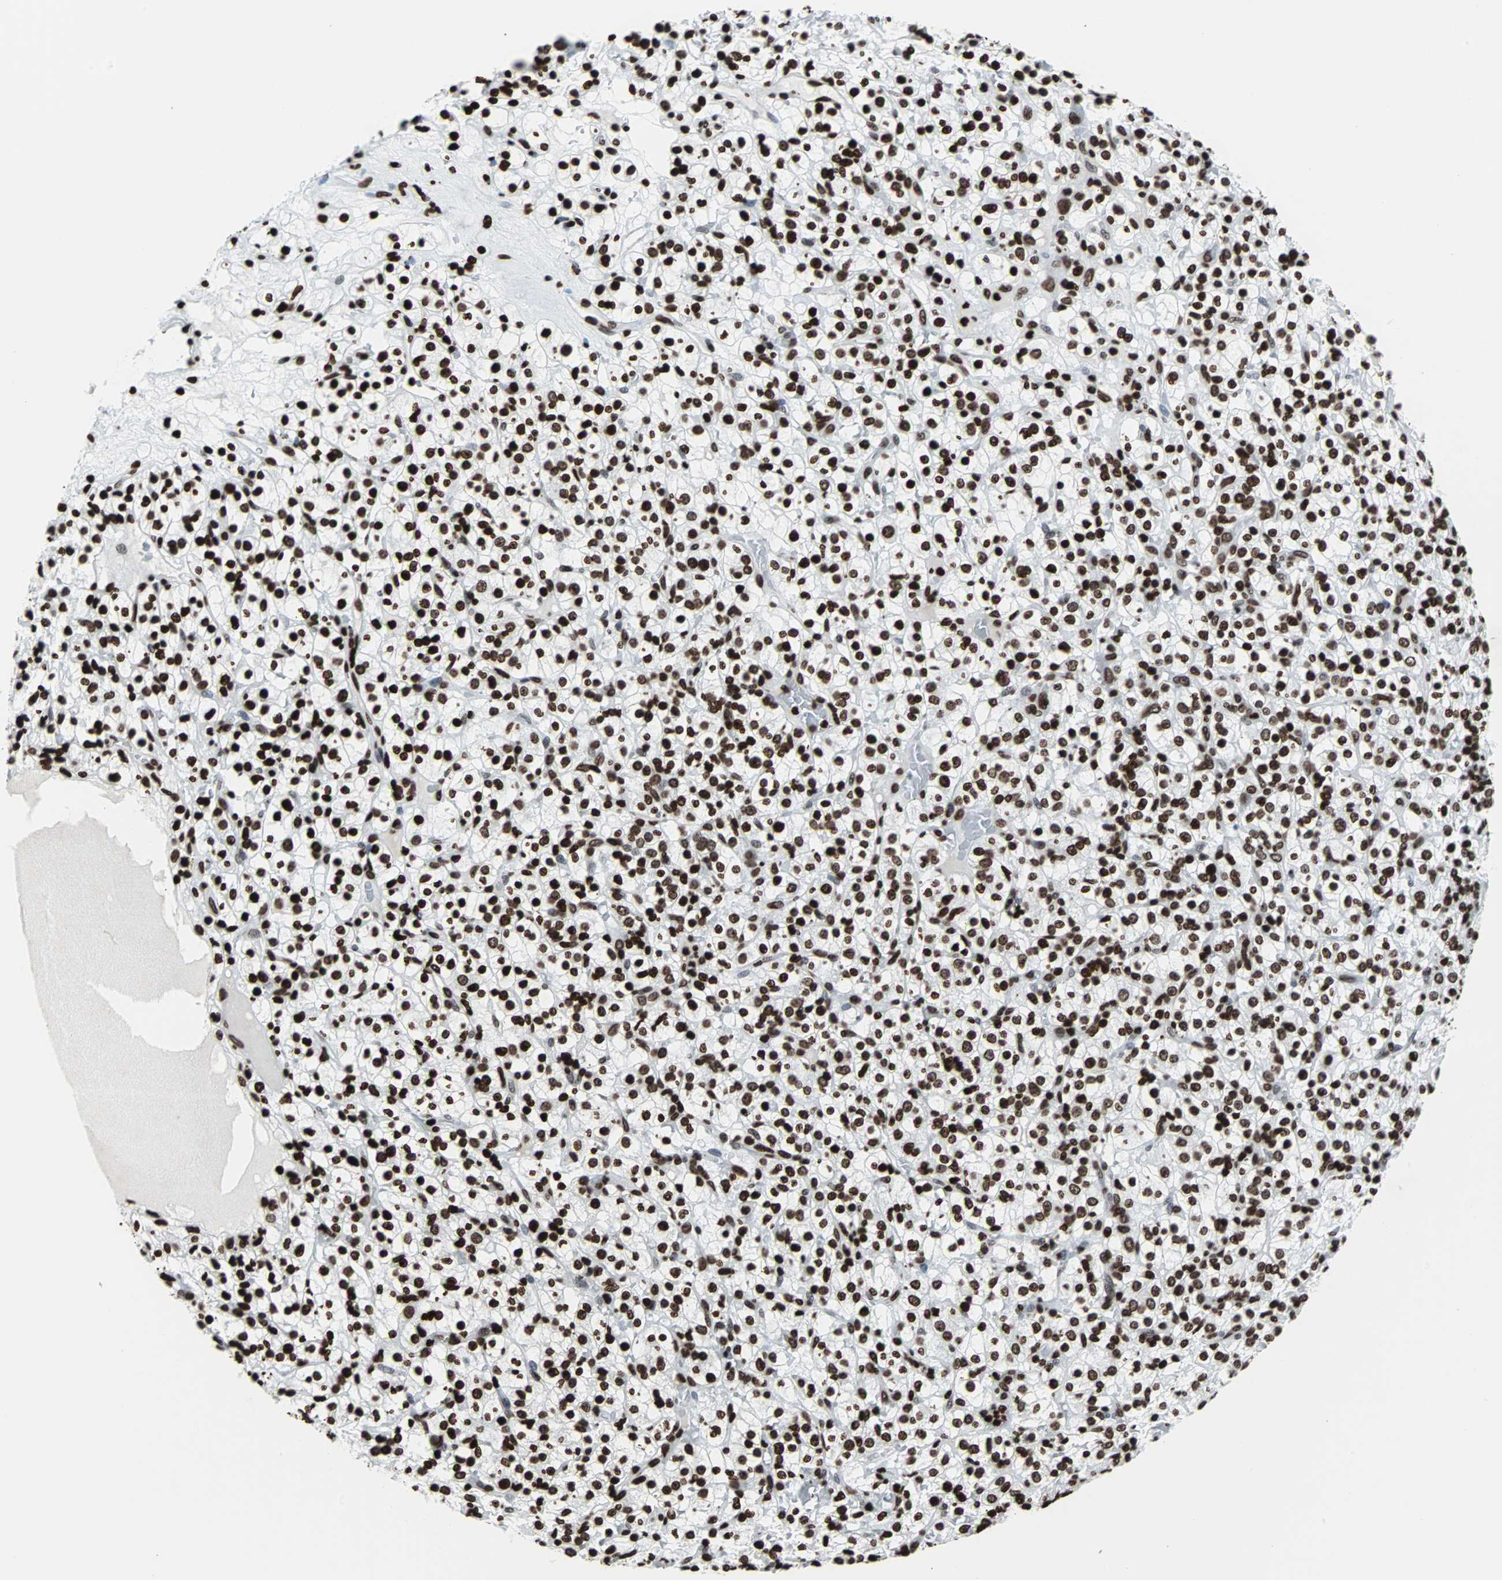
{"staining": {"intensity": "strong", "quantity": ">75%", "location": "nuclear"}, "tissue": "renal cancer", "cell_type": "Tumor cells", "image_type": "cancer", "snomed": [{"axis": "morphology", "description": "Normal tissue, NOS"}, {"axis": "morphology", "description": "Adenocarcinoma, NOS"}, {"axis": "topography", "description": "Kidney"}], "caption": "This is an image of immunohistochemistry staining of renal adenocarcinoma, which shows strong staining in the nuclear of tumor cells.", "gene": "H2BC18", "patient": {"sex": "female", "age": 72}}